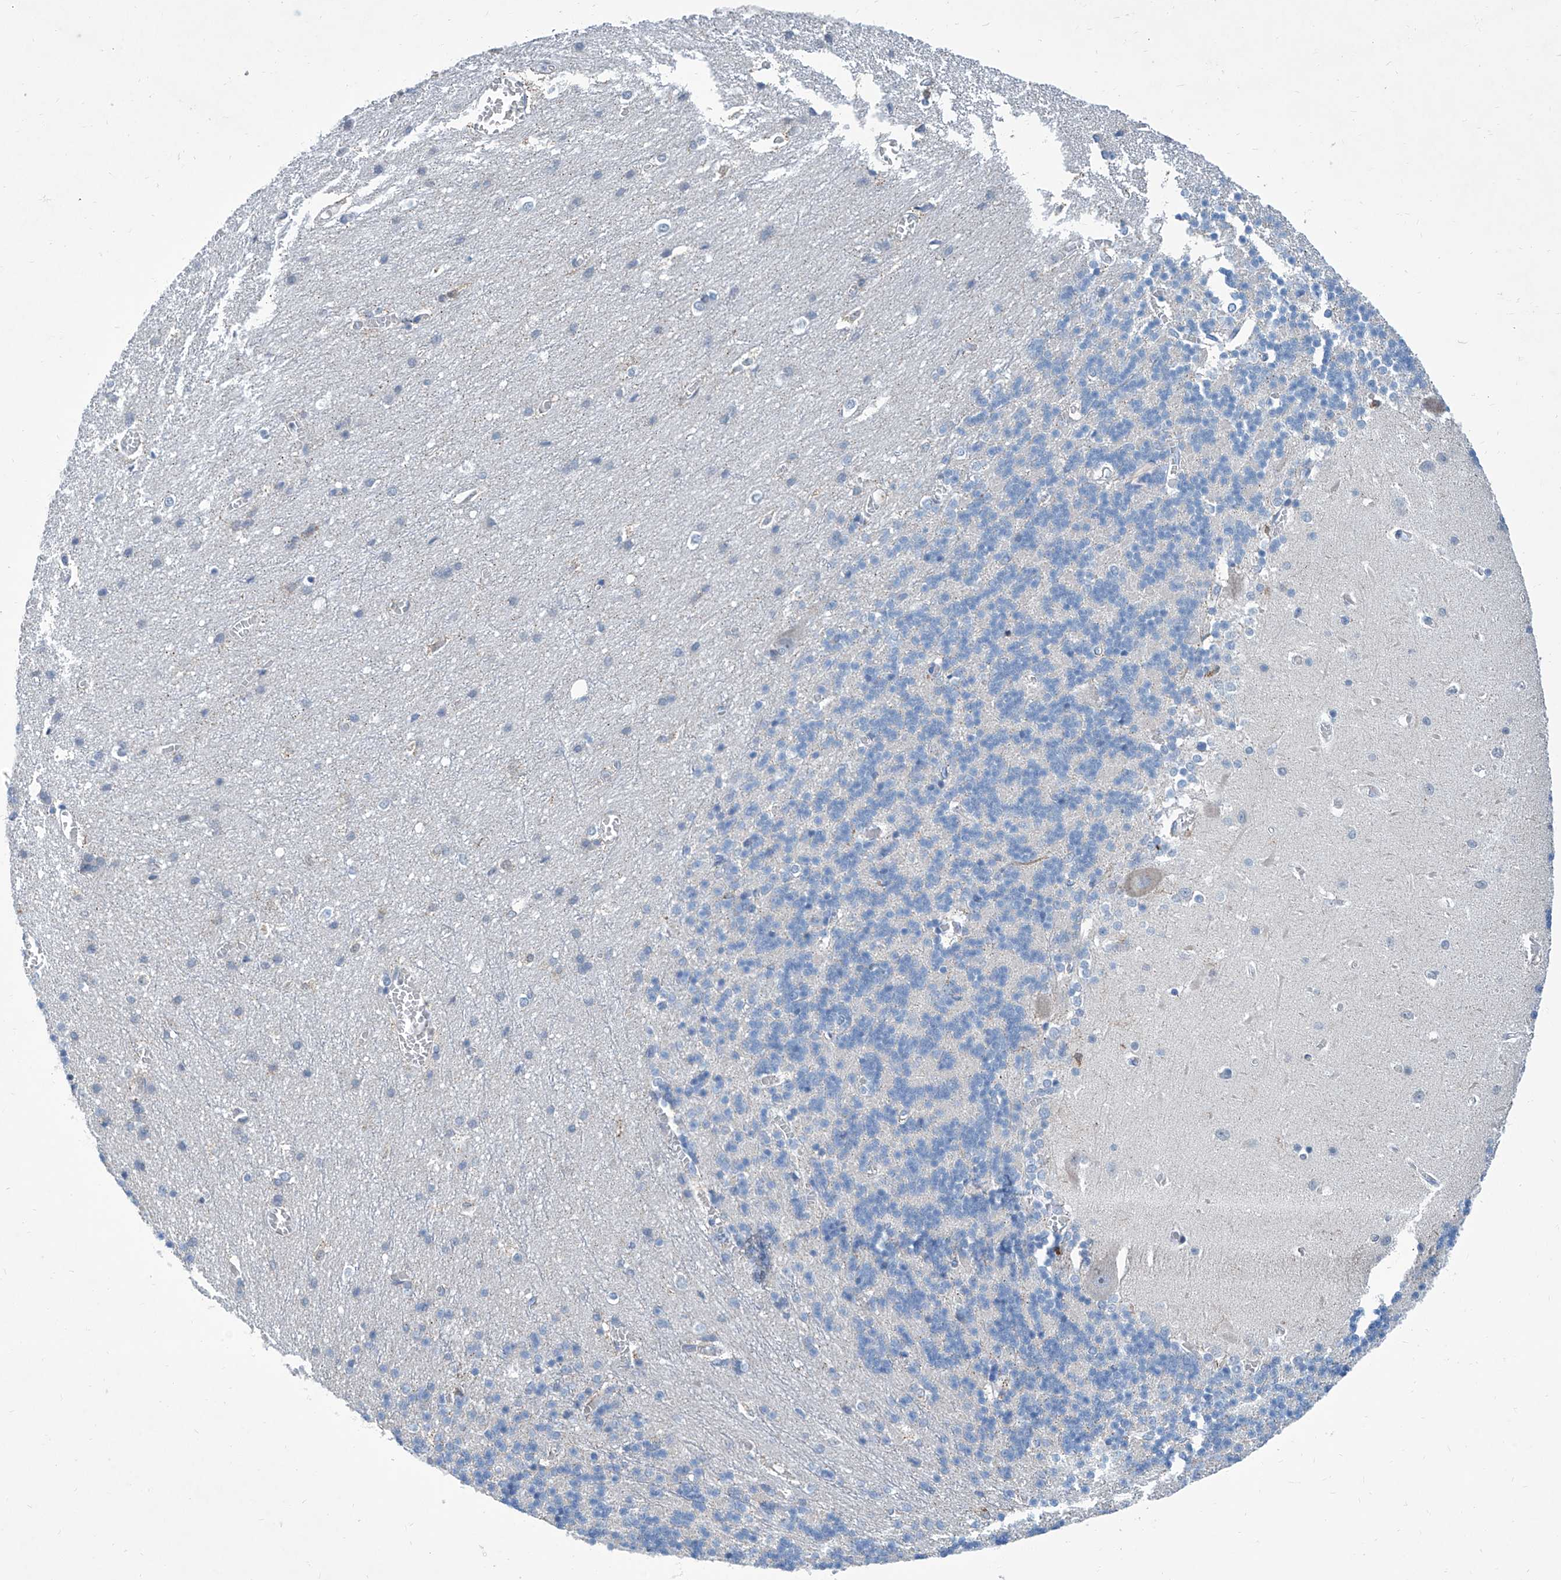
{"staining": {"intensity": "negative", "quantity": "none", "location": "none"}, "tissue": "cerebellum", "cell_type": "Cells in granular layer", "image_type": "normal", "snomed": [{"axis": "morphology", "description": "Normal tissue, NOS"}, {"axis": "topography", "description": "Cerebellum"}], "caption": "This image is of benign cerebellum stained with IHC to label a protein in brown with the nuclei are counter-stained blue. There is no staining in cells in granular layer. Nuclei are stained in blue.", "gene": "ZNF519", "patient": {"sex": "male", "age": 37}}